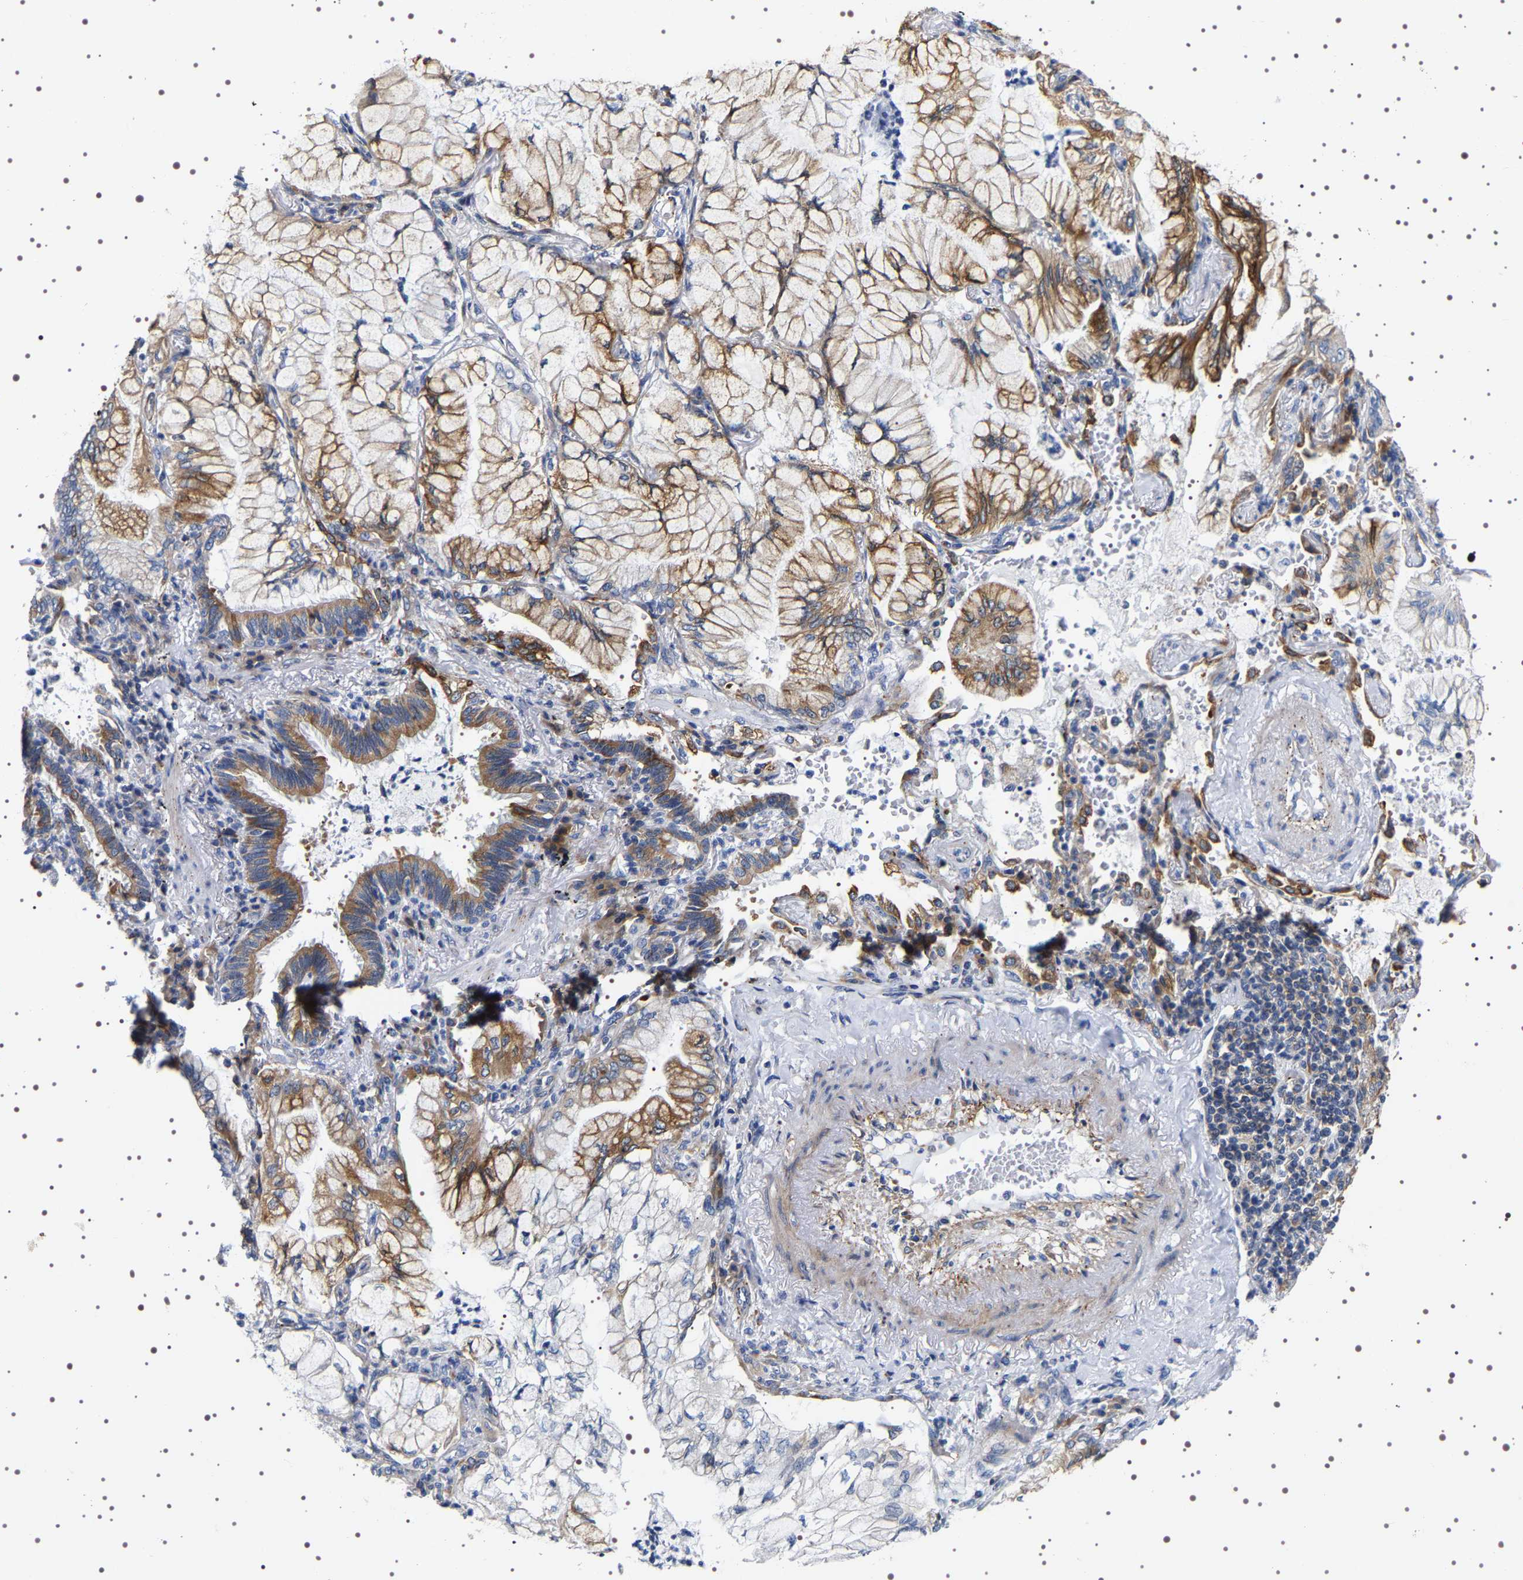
{"staining": {"intensity": "moderate", "quantity": ">75%", "location": "cytoplasmic/membranous"}, "tissue": "lung cancer", "cell_type": "Tumor cells", "image_type": "cancer", "snomed": [{"axis": "morphology", "description": "Adenocarcinoma, NOS"}, {"axis": "topography", "description": "Lung"}], "caption": "This photomicrograph demonstrates immunohistochemistry (IHC) staining of human adenocarcinoma (lung), with medium moderate cytoplasmic/membranous staining in about >75% of tumor cells.", "gene": "SQLE", "patient": {"sex": "female", "age": 70}}